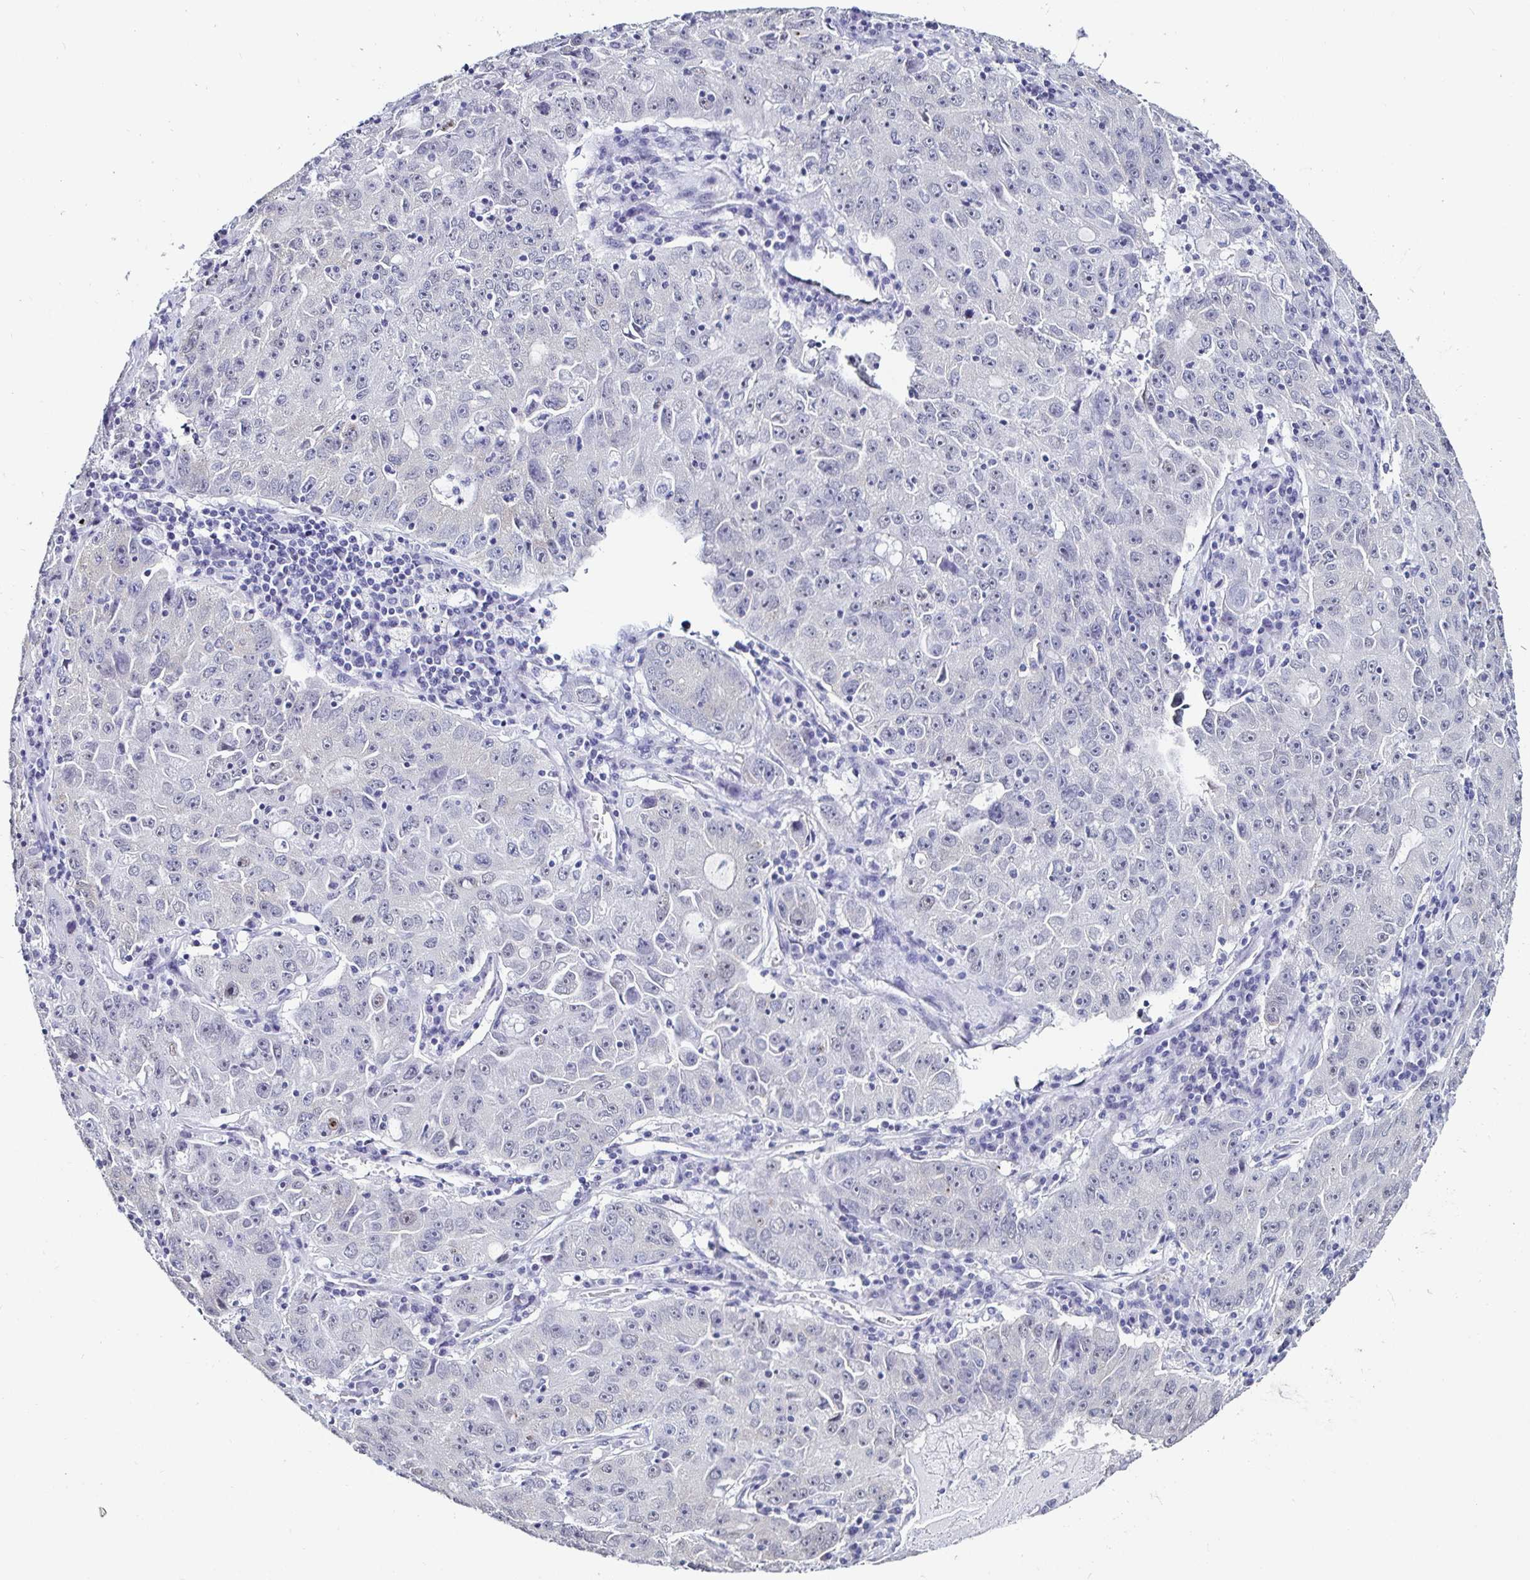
{"staining": {"intensity": "negative", "quantity": "none", "location": "none"}, "tissue": "lung cancer", "cell_type": "Tumor cells", "image_type": "cancer", "snomed": [{"axis": "morphology", "description": "Normal morphology"}, {"axis": "morphology", "description": "Adenocarcinoma, NOS"}, {"axis": "topography", "description": "Lymph node"}, {"axis": "topography", "description": "Lung"}], "caption": "IHC micrograph of neoplastic tissue: lung cancer (adenocarcinoma) stained with DAB exhibits no significant protein staining in tumor cells. (DAB (3,3'-diaminobenzidine) immunohistochemistry, high magnification).", "gene": "DDX39B", "patient": {"sex": "female", "age": 57}}